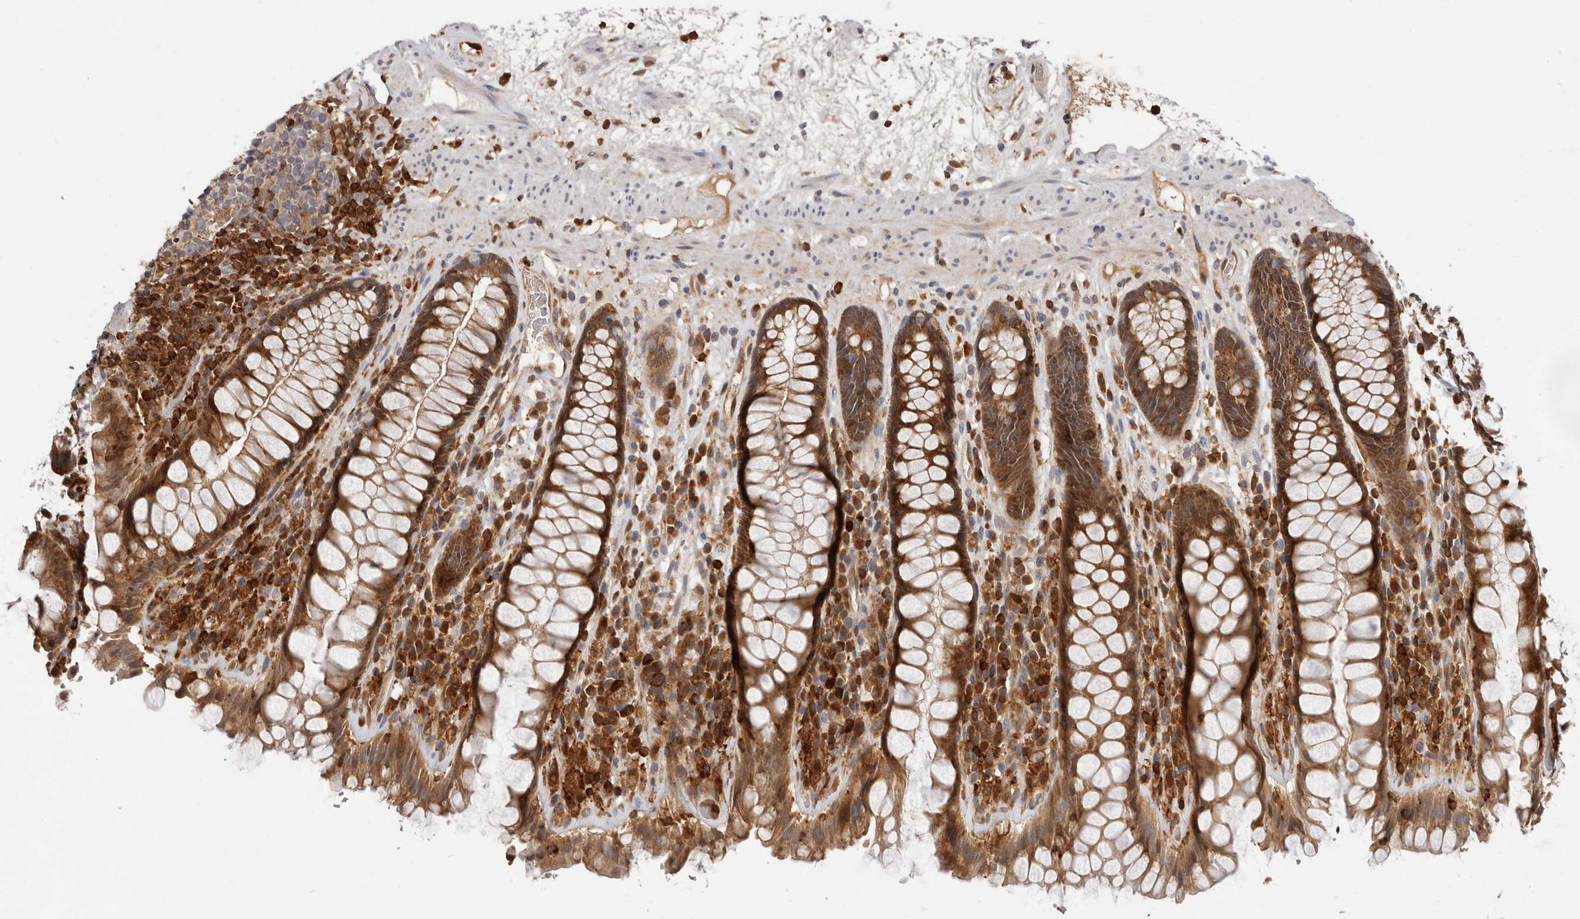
{"staining": {"intensity": "moderate", "quantity": ">75%", "location": "cytoplasmic/membranous"}, "tissue": "rectum", "cell_type": "Glandular cells", "image_type": "normal", "snomed": [{"axis": "morphology", "description": "Normal tissue, NOS"}, {"axis": "topography", "description": "Rectum"}], "caption": "About >75% of glandular cells in normal human rectum exhibit moderate cytoplasmic/membranous protein expression as visualized by brown immunohistochemical staining.", "gene": "RNF213", "patient": {"sex": "male", "age": 64}}